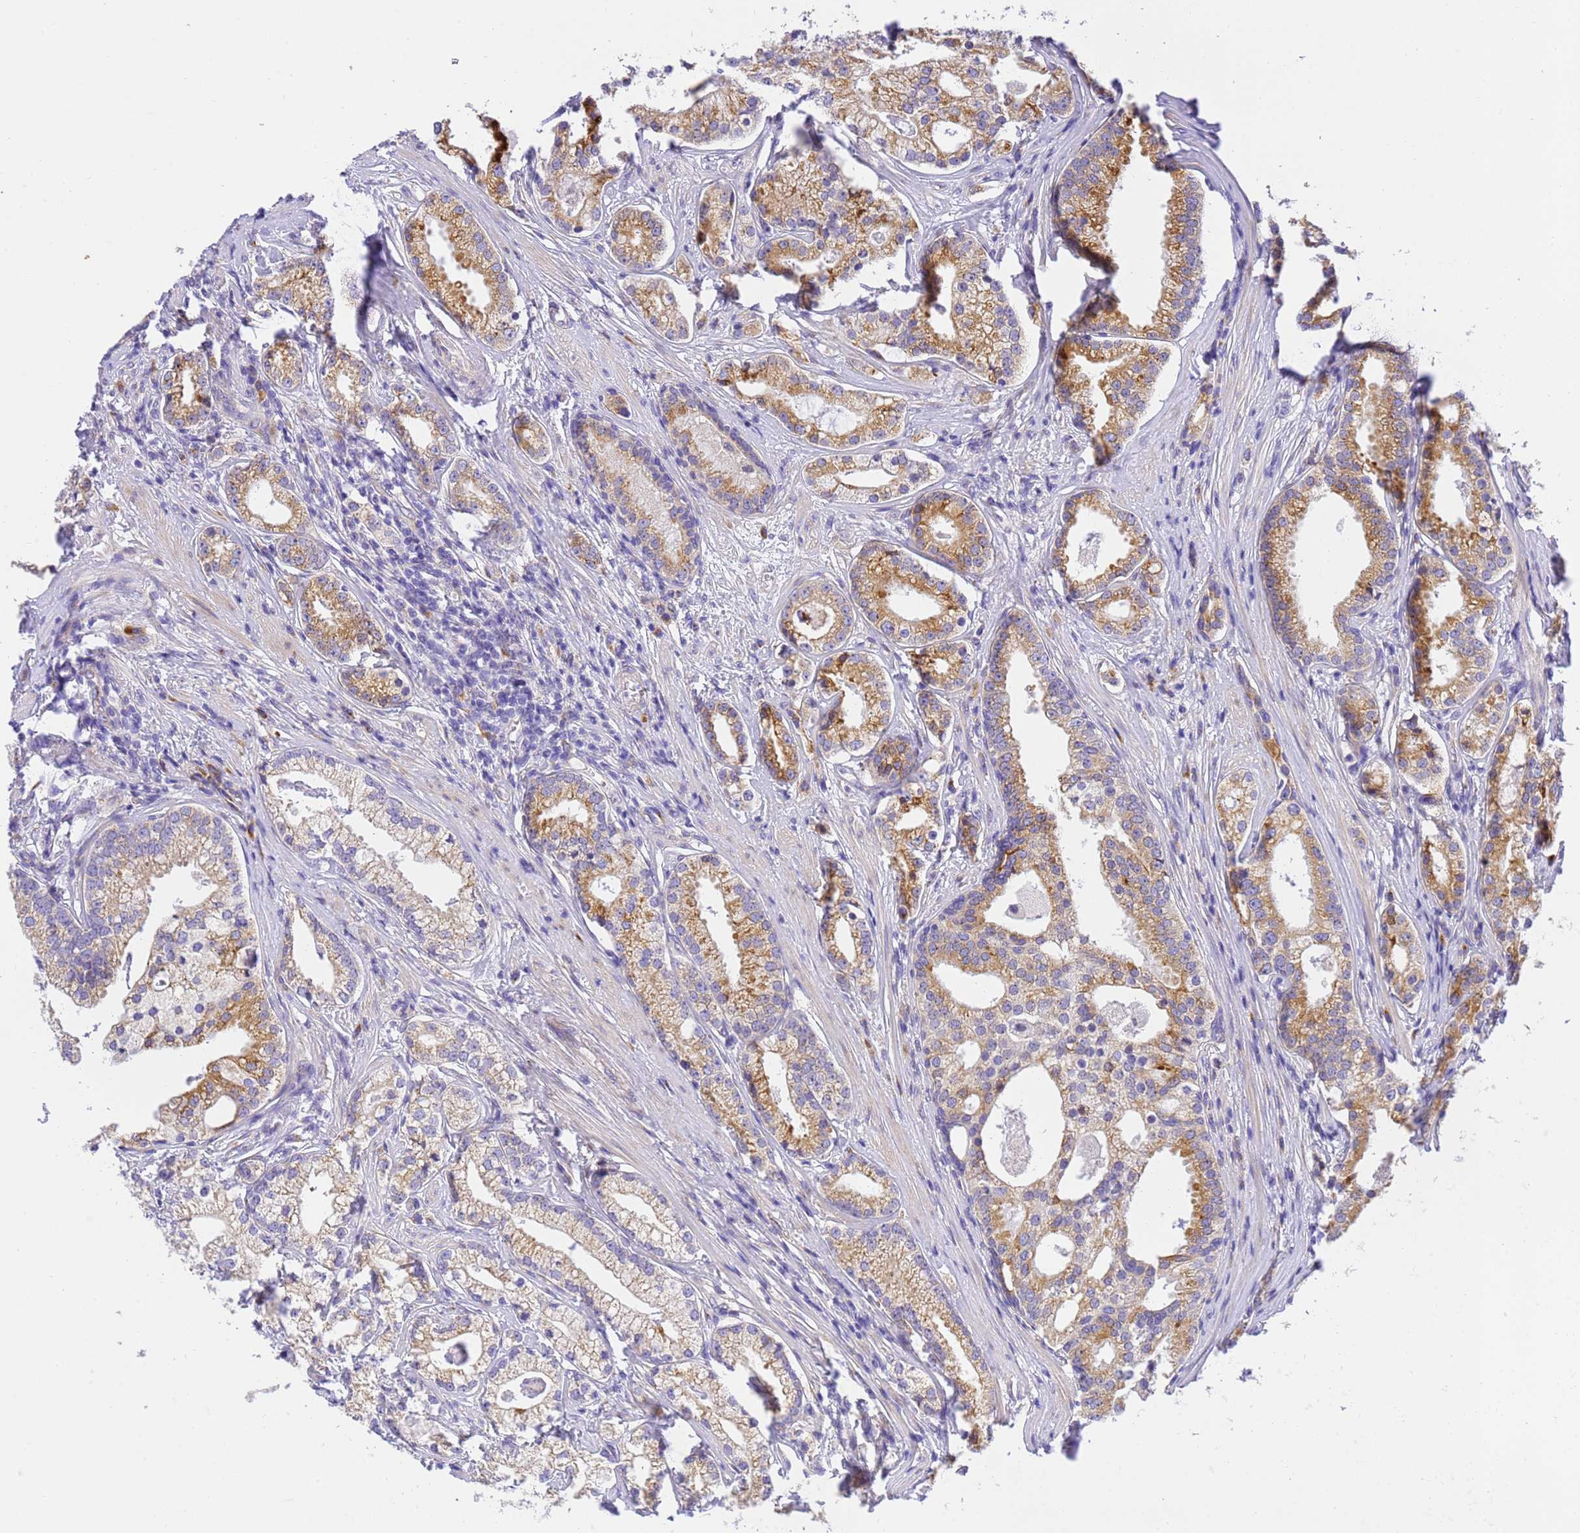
{"staining": {"intensity": "moderate", "quantity": ">75%", "location": "cytoplasmic/membranous"}, "tissue": "prostate cancer", "cell_type": "Tumor cells", "image_type": "cancer", "snomed": [{"axis": "morphology", "description": "Adenocarcinoma, High grade"}, {"axis": "topography", "description": "Prostate"}], "caption": "Immunohistochemical staining of human prostate cancer (high-grade adenocarcinoma) shows medium levels of moderate cytoplasmic/membranous expression in approximately >75% of tumor cells.", "gene": "RHBDD3", "patient": {"sex": "male", "age": 69}}